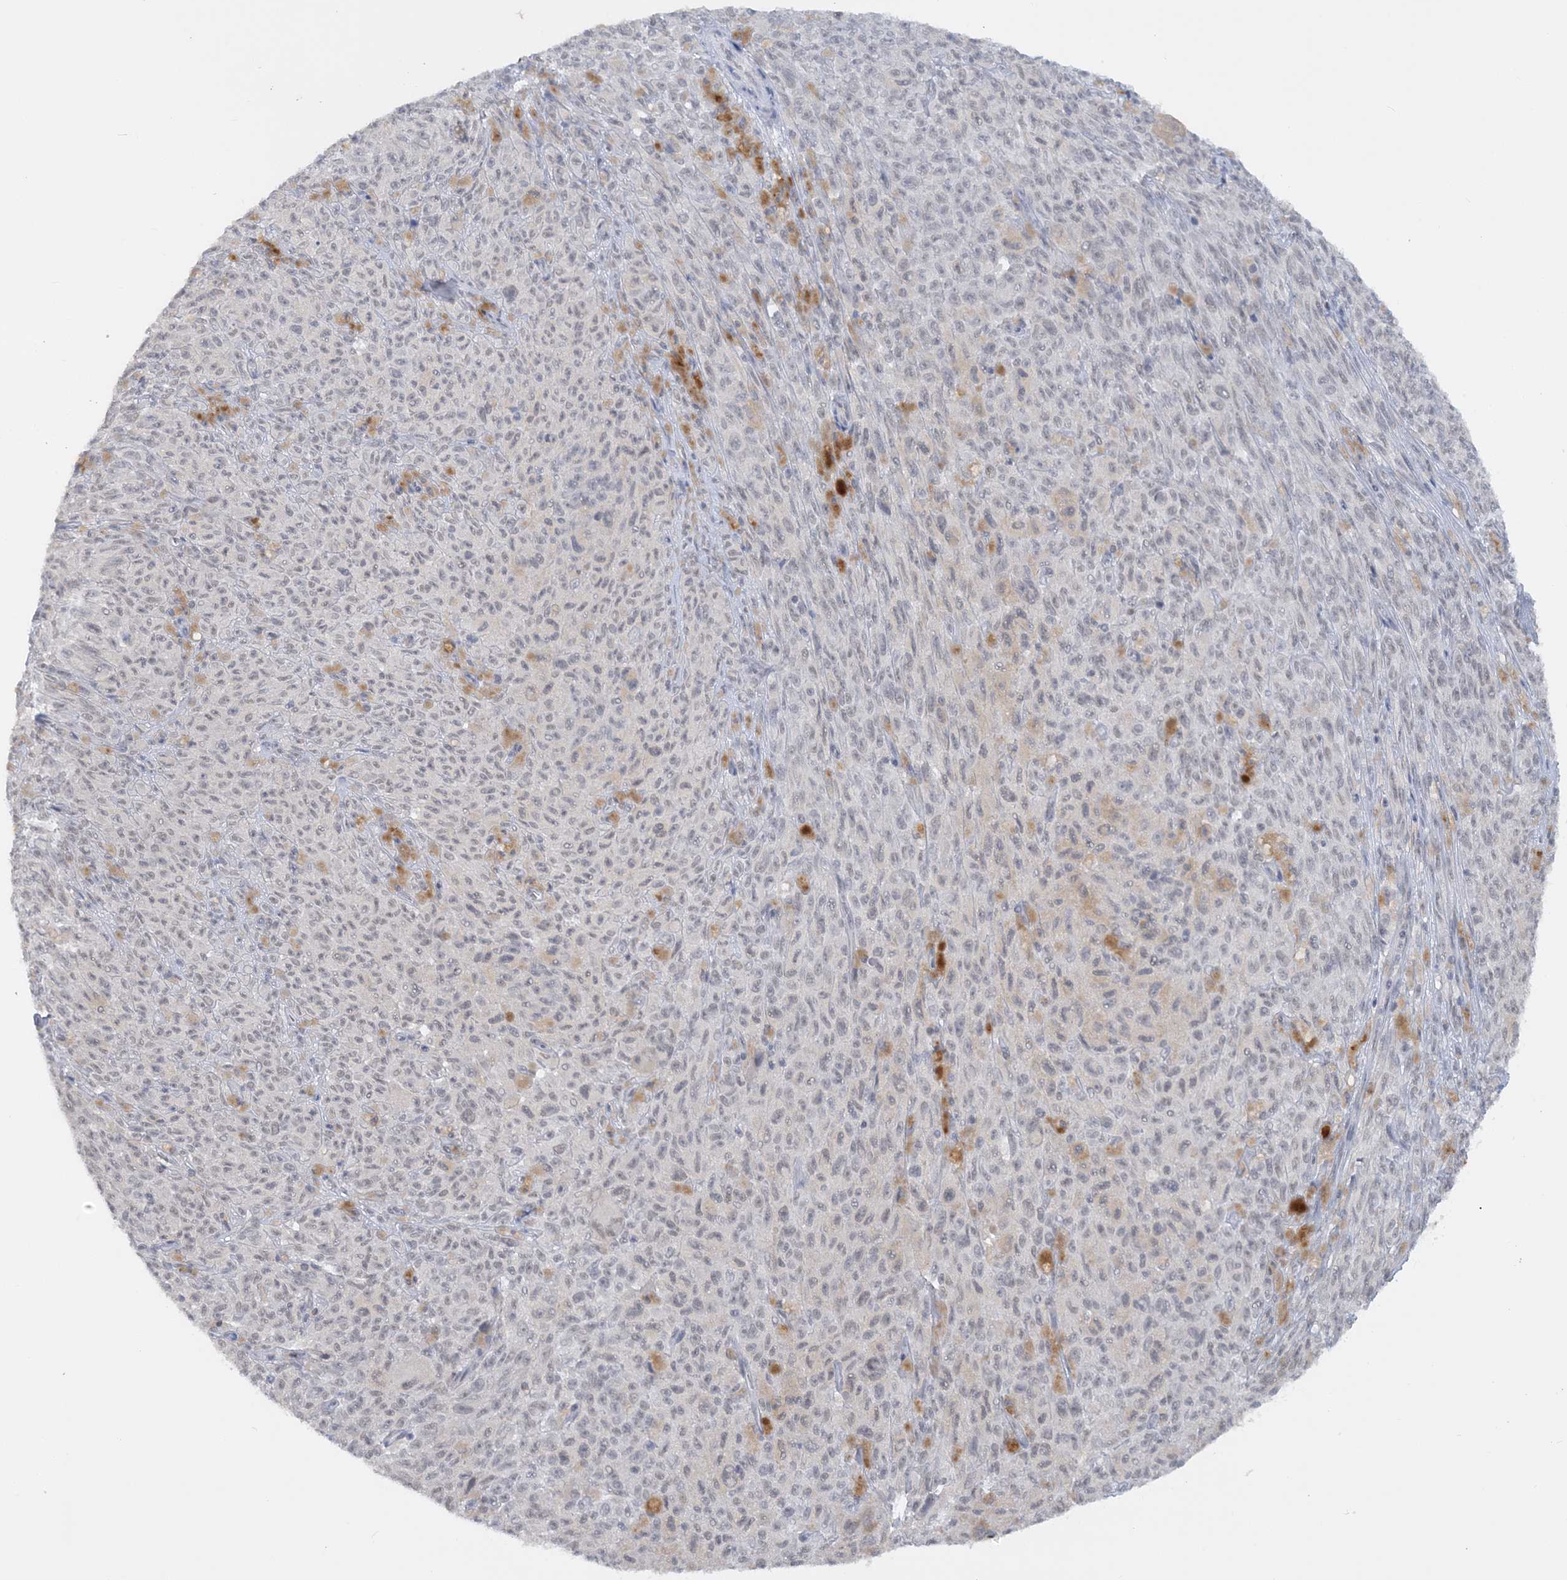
{"staining": {"intensity": "weak", "quantity": "<25%", "location": "nuclear"}, "tissue": "melanoma", "cell_type": "Tumor cells", "image_type": "cancer", "snomed": [{"axis": "morphology", "description": "Malignant melanoma, NOS"}, {"axis": "topography", "description": "Skin"}], "caption": "Image shows no protein positivity in tumor cells of malignant melanoma tissue.", "gene": "KMT2D", "patient": {"sex": "female", "age": 82}}